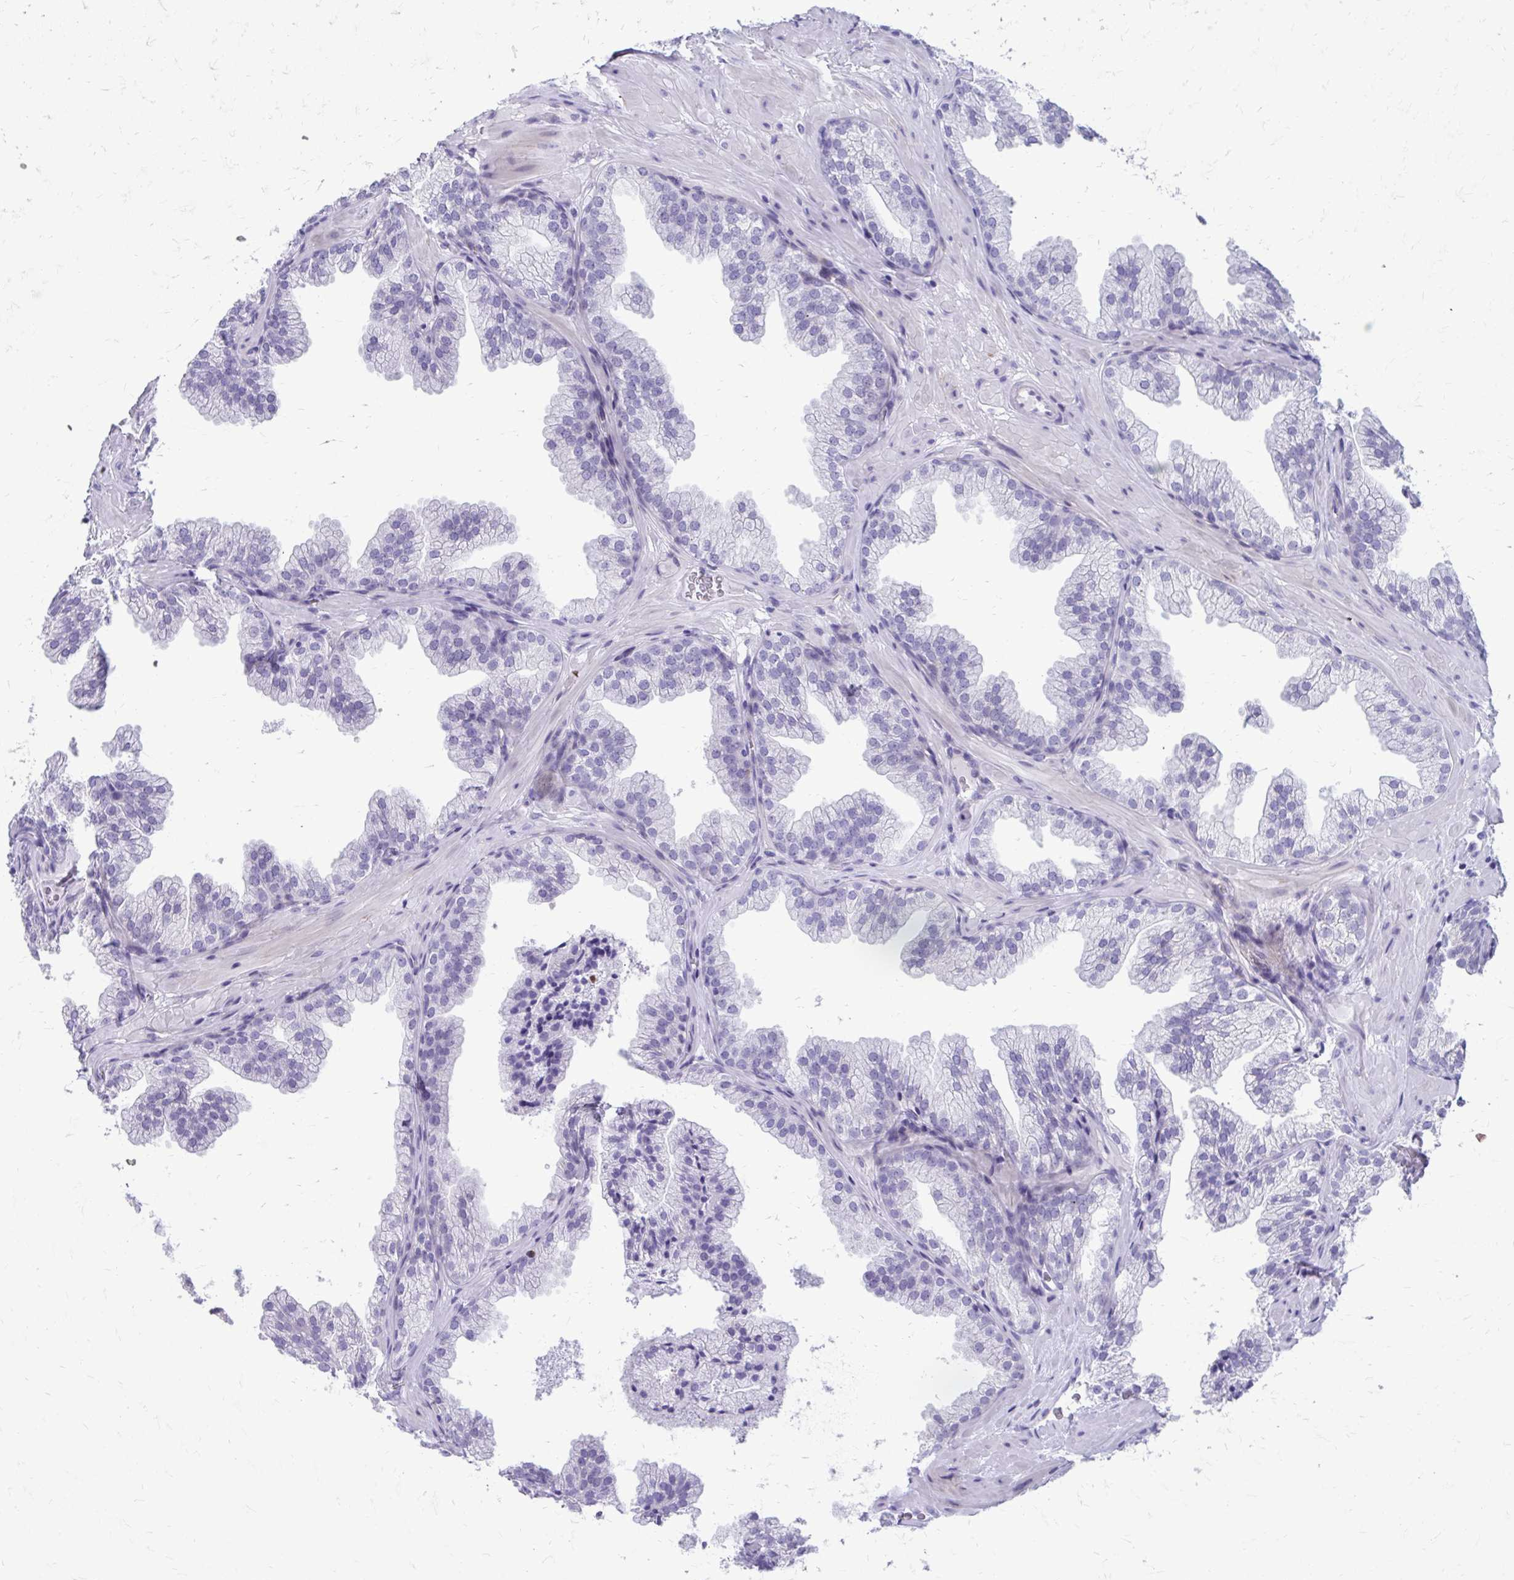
{"staining": {"intensity": "negative", "quantity": "none", "location": "none"}, "tissue": "prostate", "cell_type": "Glandular cells", "image_type": "normal", "snomed": [{"axis": "morphology", "description": "Normal tissue, NOS"}, {"axis": "topography", "description": "Prostate"}], "caption": "A photomicrograph of human prostate is negative for staining in glandular cells.", "gene": "LCN15", "patient": {"sex": "male", "age": 37}}